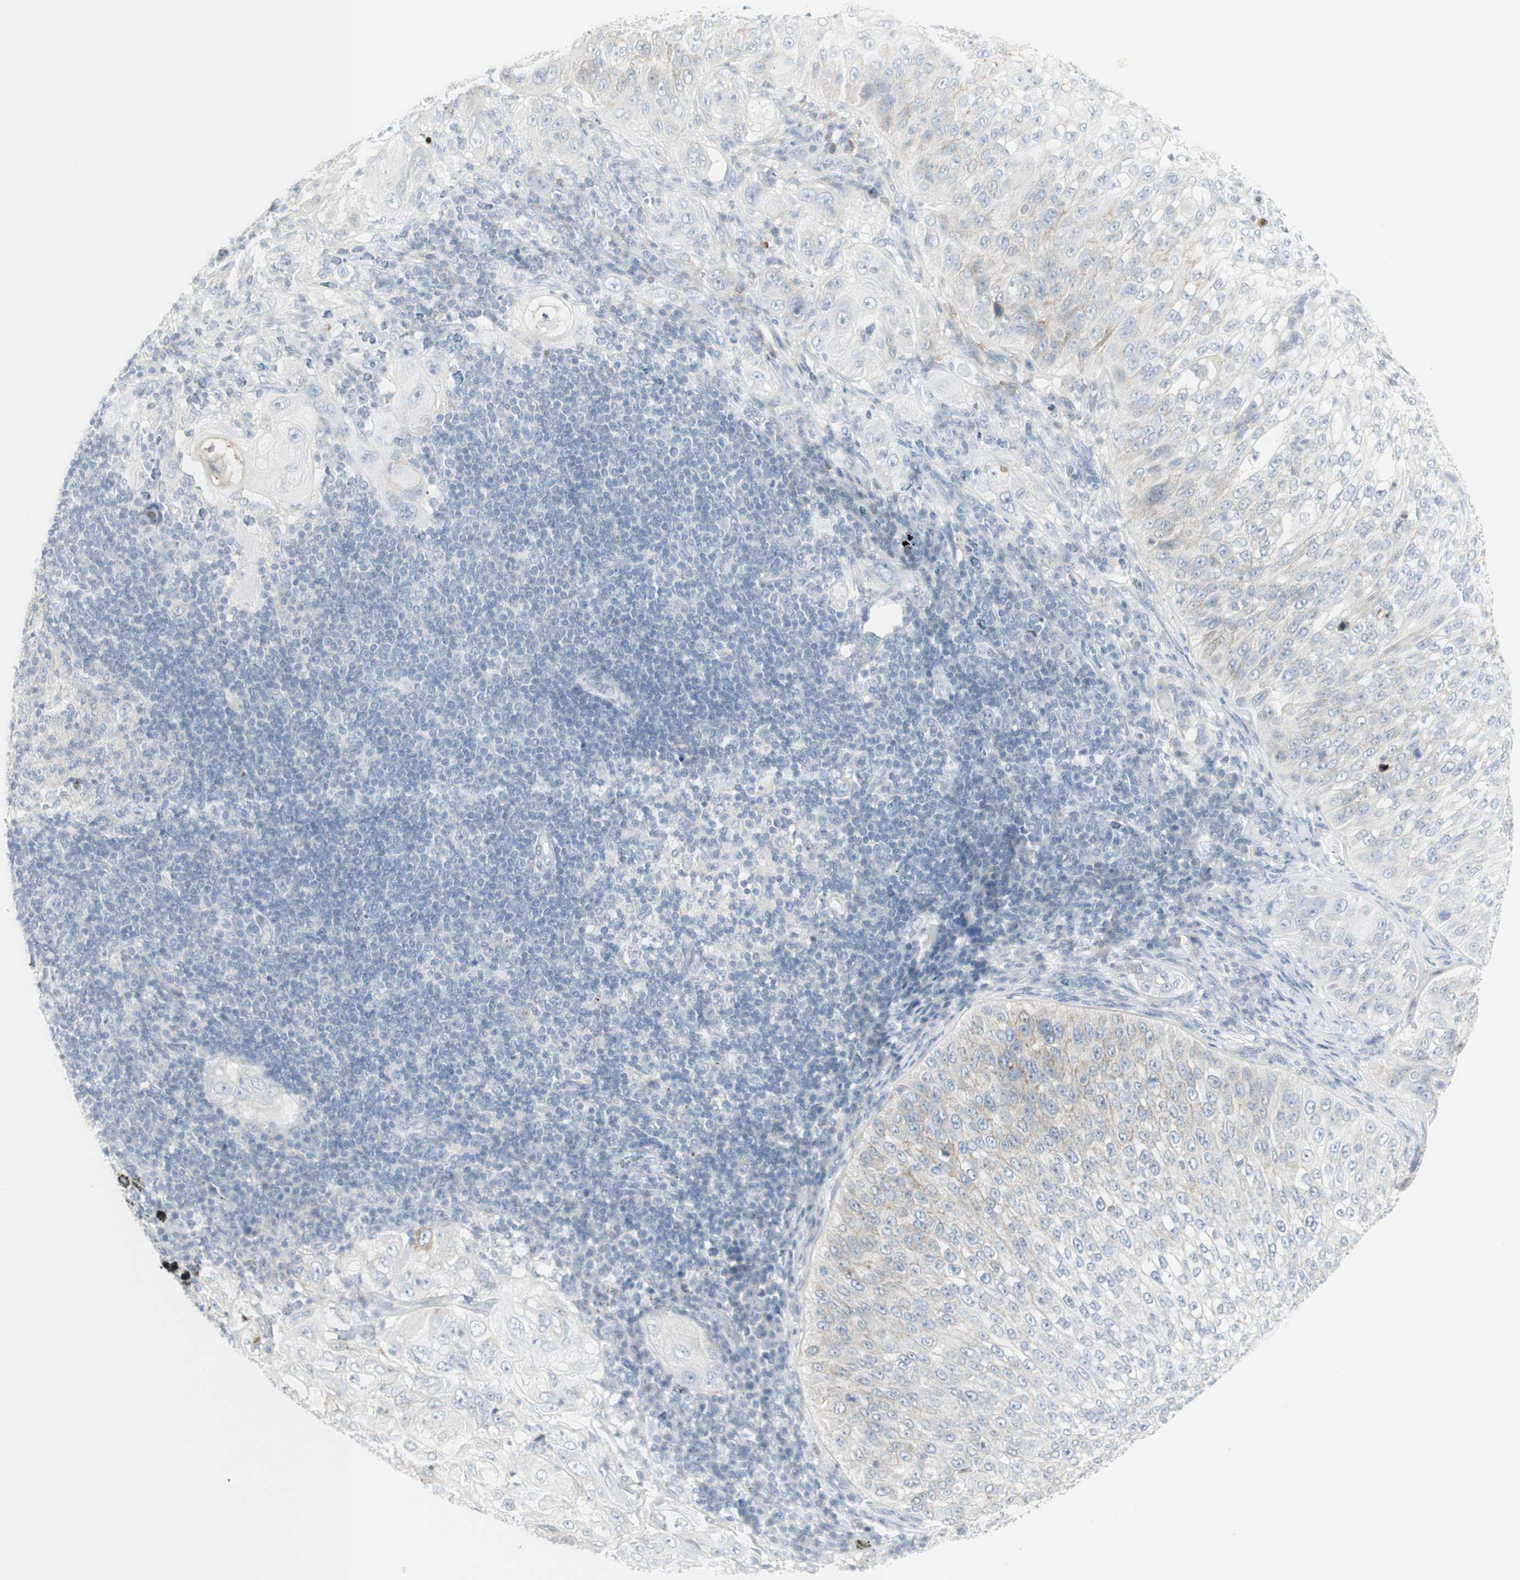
{"staining": {"intensity": "weak", "quantity": ">75%", "location": "cytoplasmic/membranous"}, "tissue": "lung cancer", "cell_type": "Tumor cells", "image_type": "cancer", "snomed": [{"axis": "morphology", "description": "Inflammation, NOS"}, {"axis": "morphology", "description": "Squamous cell carcinoma, NOS"}, {"axis": "topography", "description": "Lymph node"}, {"axis": "topography", "description": "Soft tissue"}, {"axis": "topography", "description": "Lung"}], "caption": "Weak cytoplasmic/membranous positivity for a protein is identified in about >75% of tumor cells of squamous cell carcinoma (lung) using IHC.", "gene": "MDK", "patient": {"sex": "male", "age": 66}}